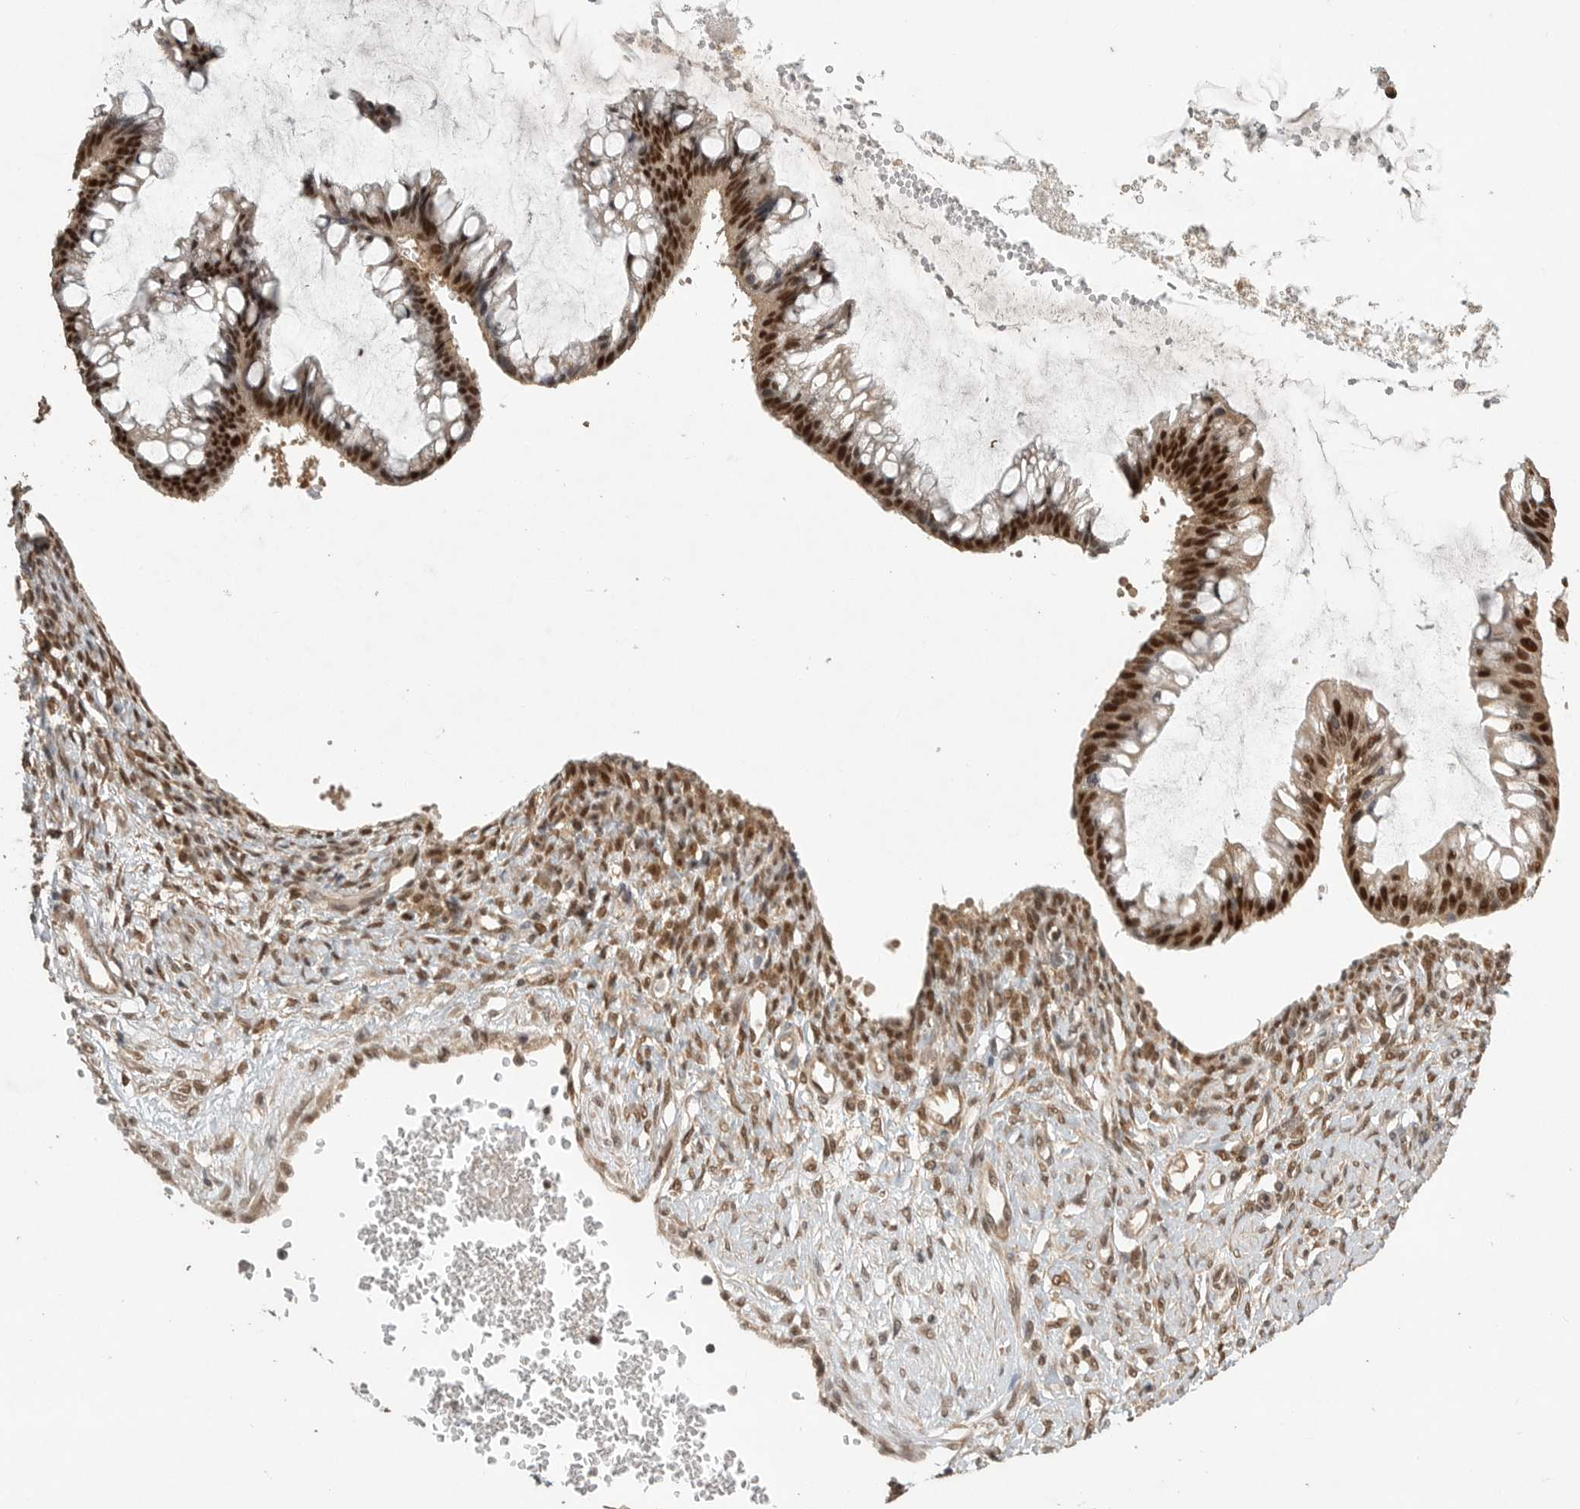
{"staining": {"intensity": "strong", "quantity": ">75%", "location": "cytoplasmic/membranous,nuclear"}, "tissue": "ovarian cancer", "cell_type": "Tumor cells", "image_type": "cancer", "snomed": [{"axis": "morphology", "description": "Cystadenocarcinoma, mucinous, NOS"}, {"axis": "topography", "description": "Ovary"}], "caption": "Mucinous cystadenocarcinoma (ovarian) stained with DAB (3,3'-diaminobenzidine) immunohistochemistry (IHC) shows high levels of strong cytoplasmic/membranous and nuclear positivity in approximately >75% of tumor cells.", "gene": "DFFA", "patient": {"sex": "female", "age": 73}}